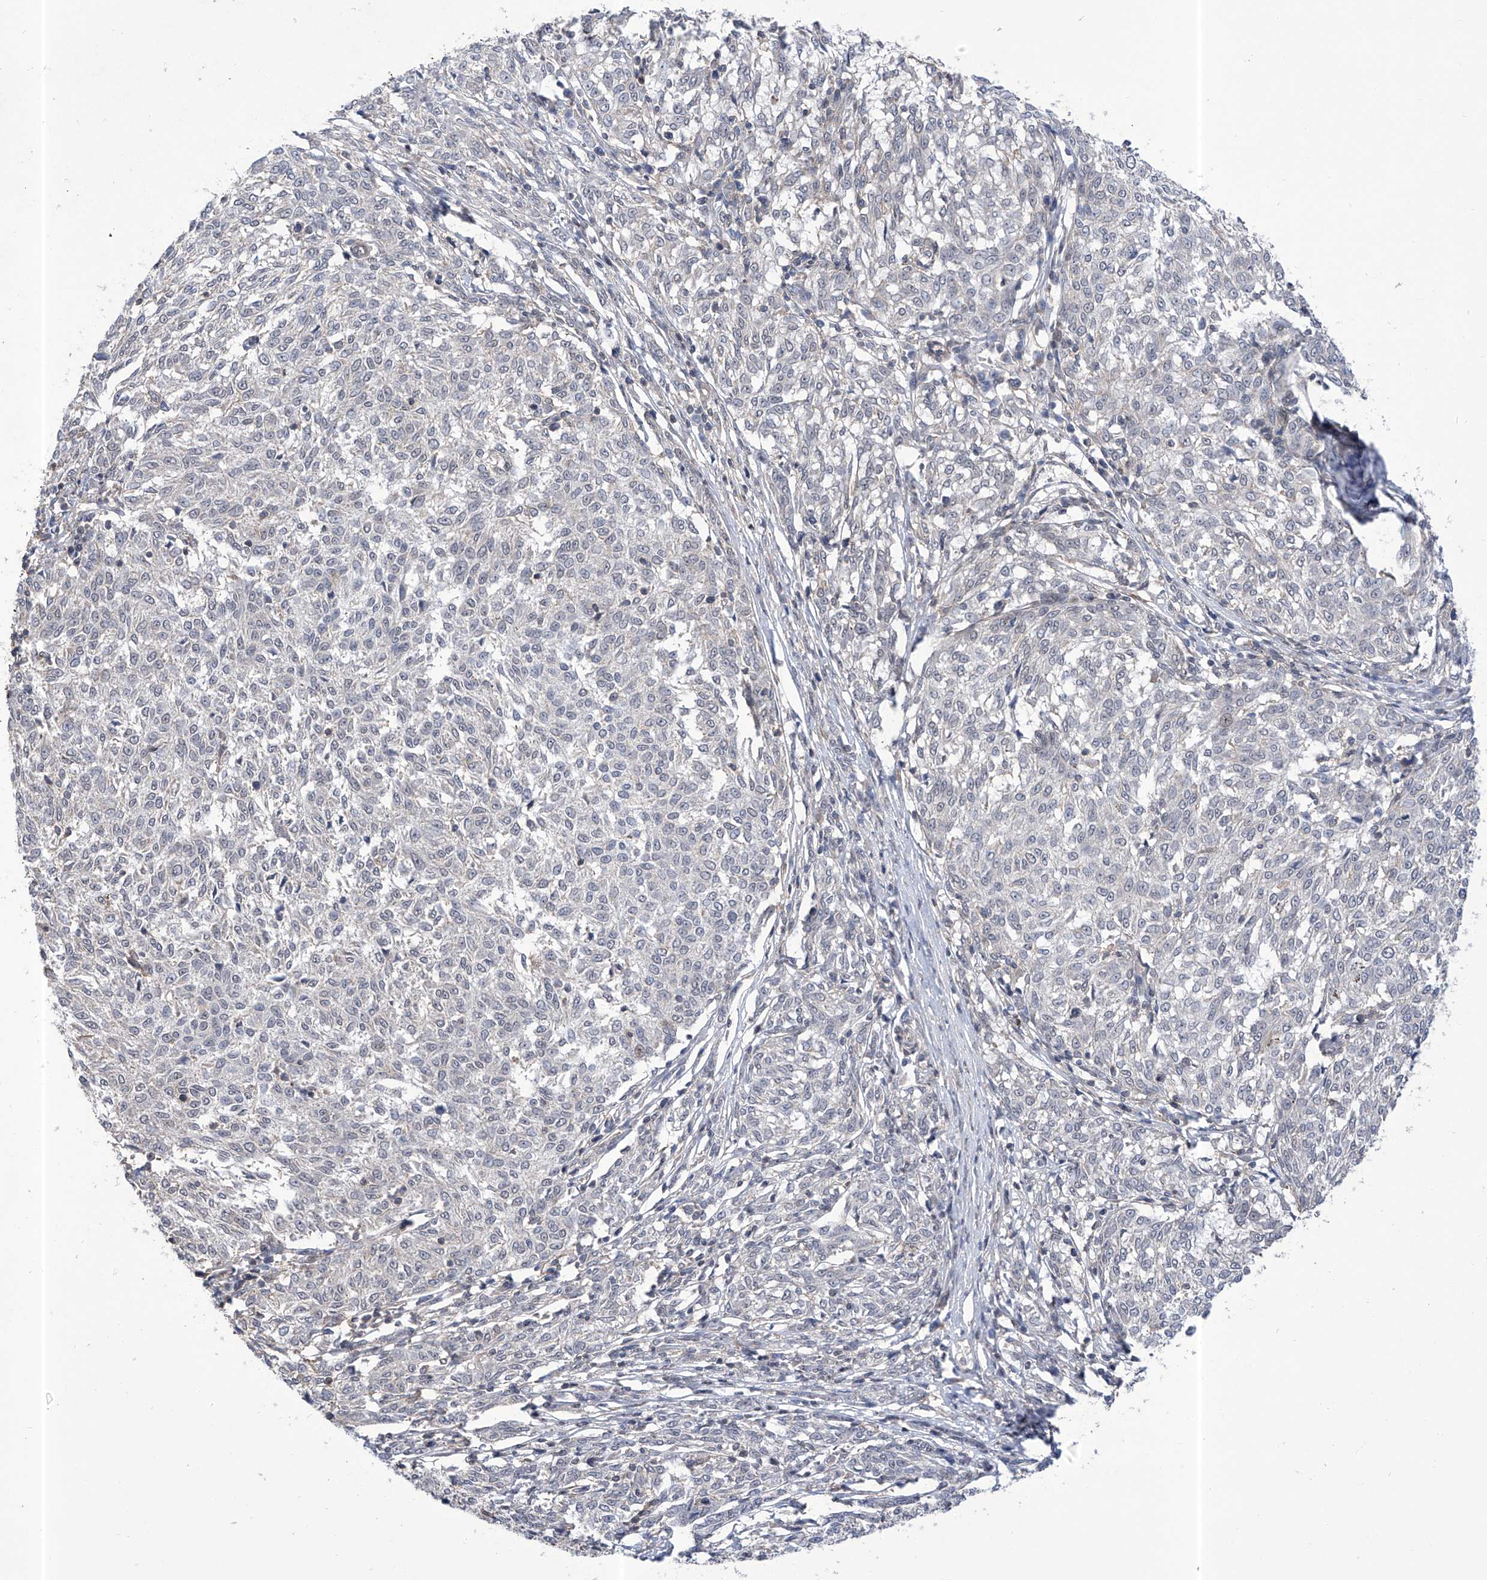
{"staining": {"intensity": "negative", "quantity": "none", "location": "none"}, "tissue": "melanoma", "cell_type": "Tumor cells", "image_type": "cancer", "snomed": [{"axis": "morphology", "description": "Malignant melanoma, NOS"}, {"axis": "topography", "description": "Skin"}], "caption": "There is no significant staining in tumor cells of melanoma.", "gene": "KIFC2", "patient": {"sex": "female", "age": 72}}